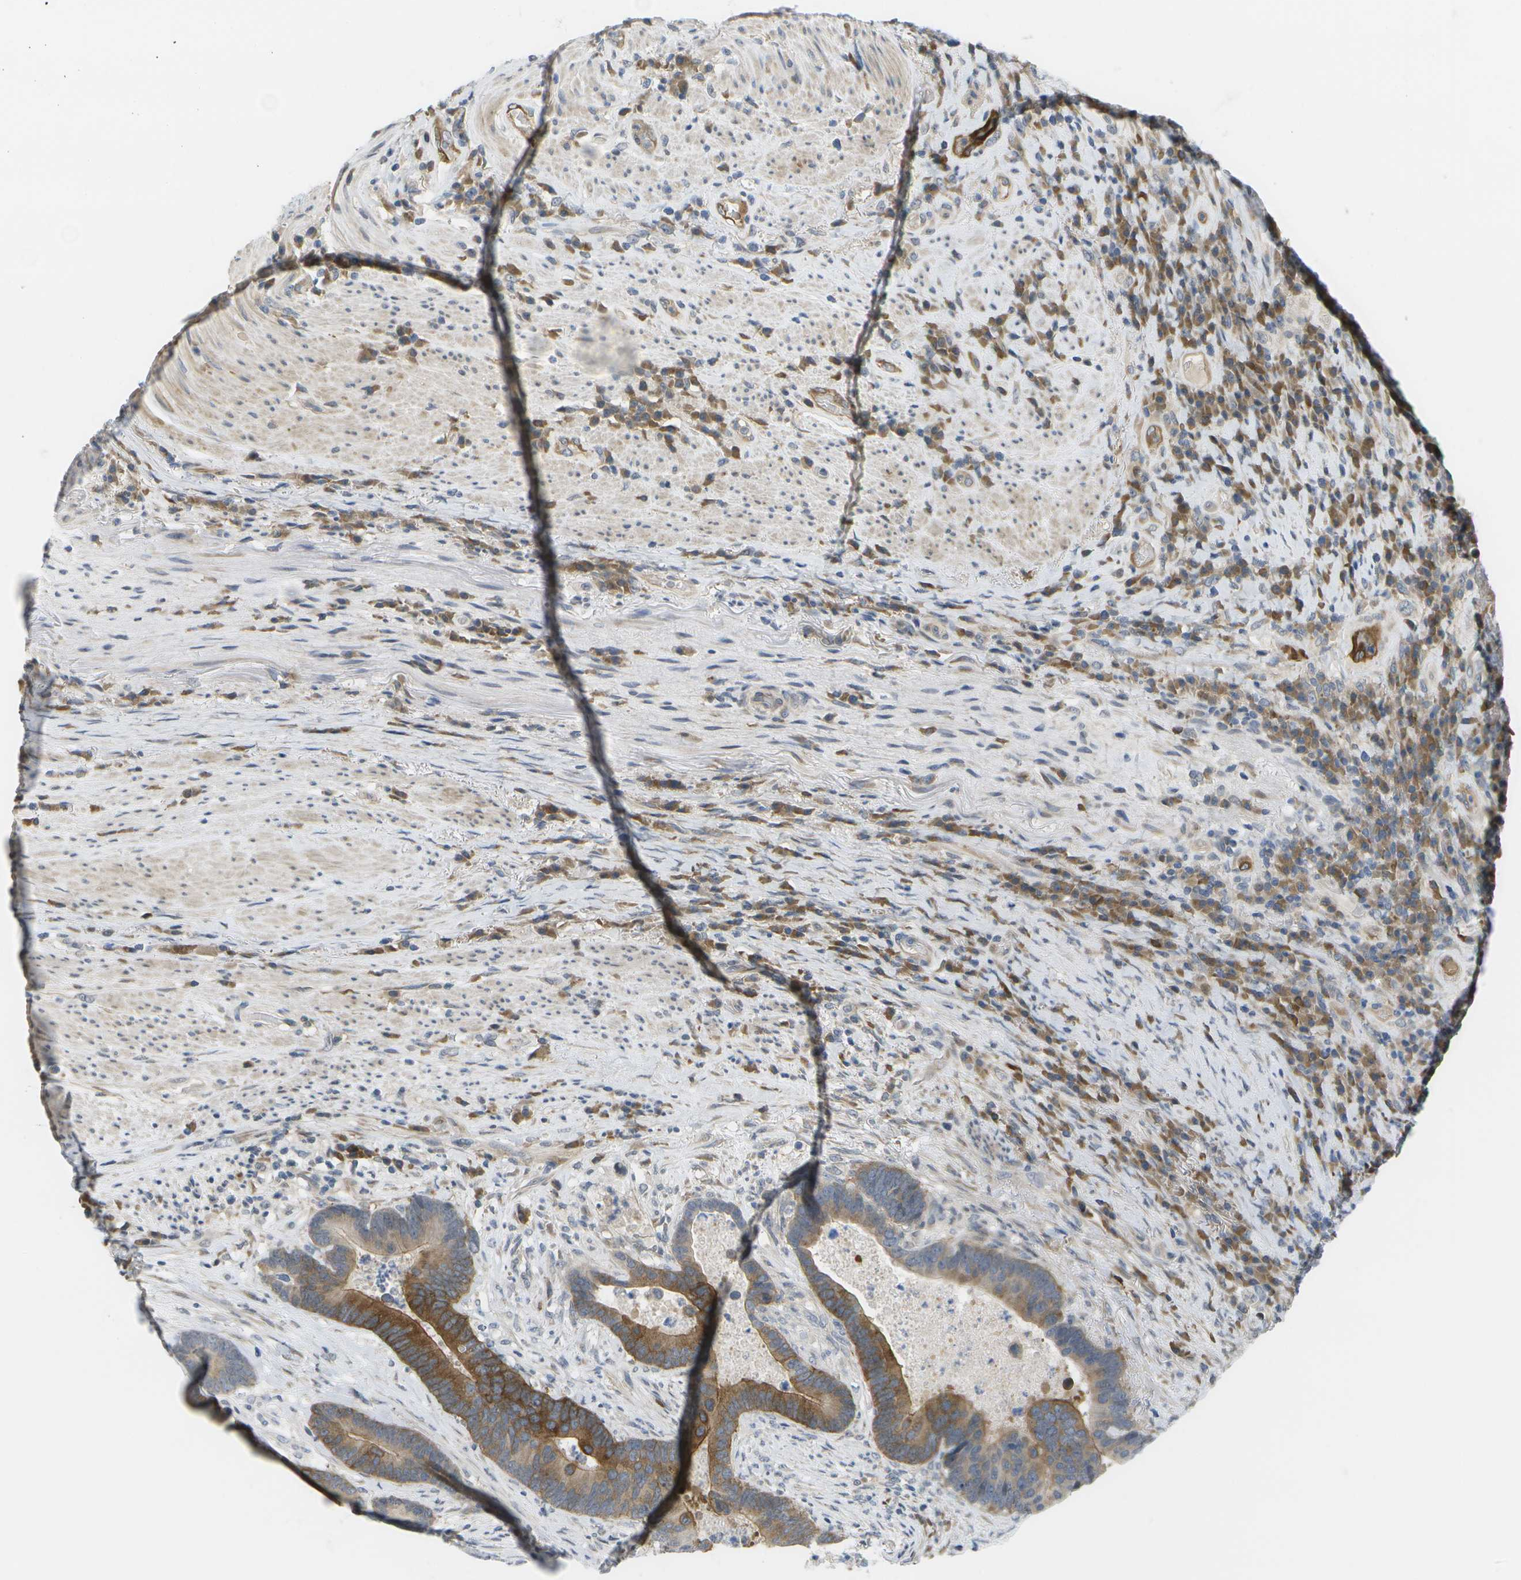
{"staining": {"intensity": "strong", "quantity": "25%-75%", "location": "cytoplasmic/membranous"}, "tissue": "colorectal cancer", "cell_type": "Tumor cells", "image_type": "cancer", "snomed": [{"axis": "morphology", "description": "Adenocarcinoma, NOS"}, {"axis": "topography", "description": "Rectum"}], "caption": "High-magnification brightfield microscopy of adenocarcinoma (colorectal) stained with DAB (brown) and counterstained with hematoxylin (blue). tumor cells exhibit strong cytoplasmic/membranous expression is present in approximately25%-75% of cells.", "gene": "MARCHF8", "patient": {"sex": "male", "age": 51}}